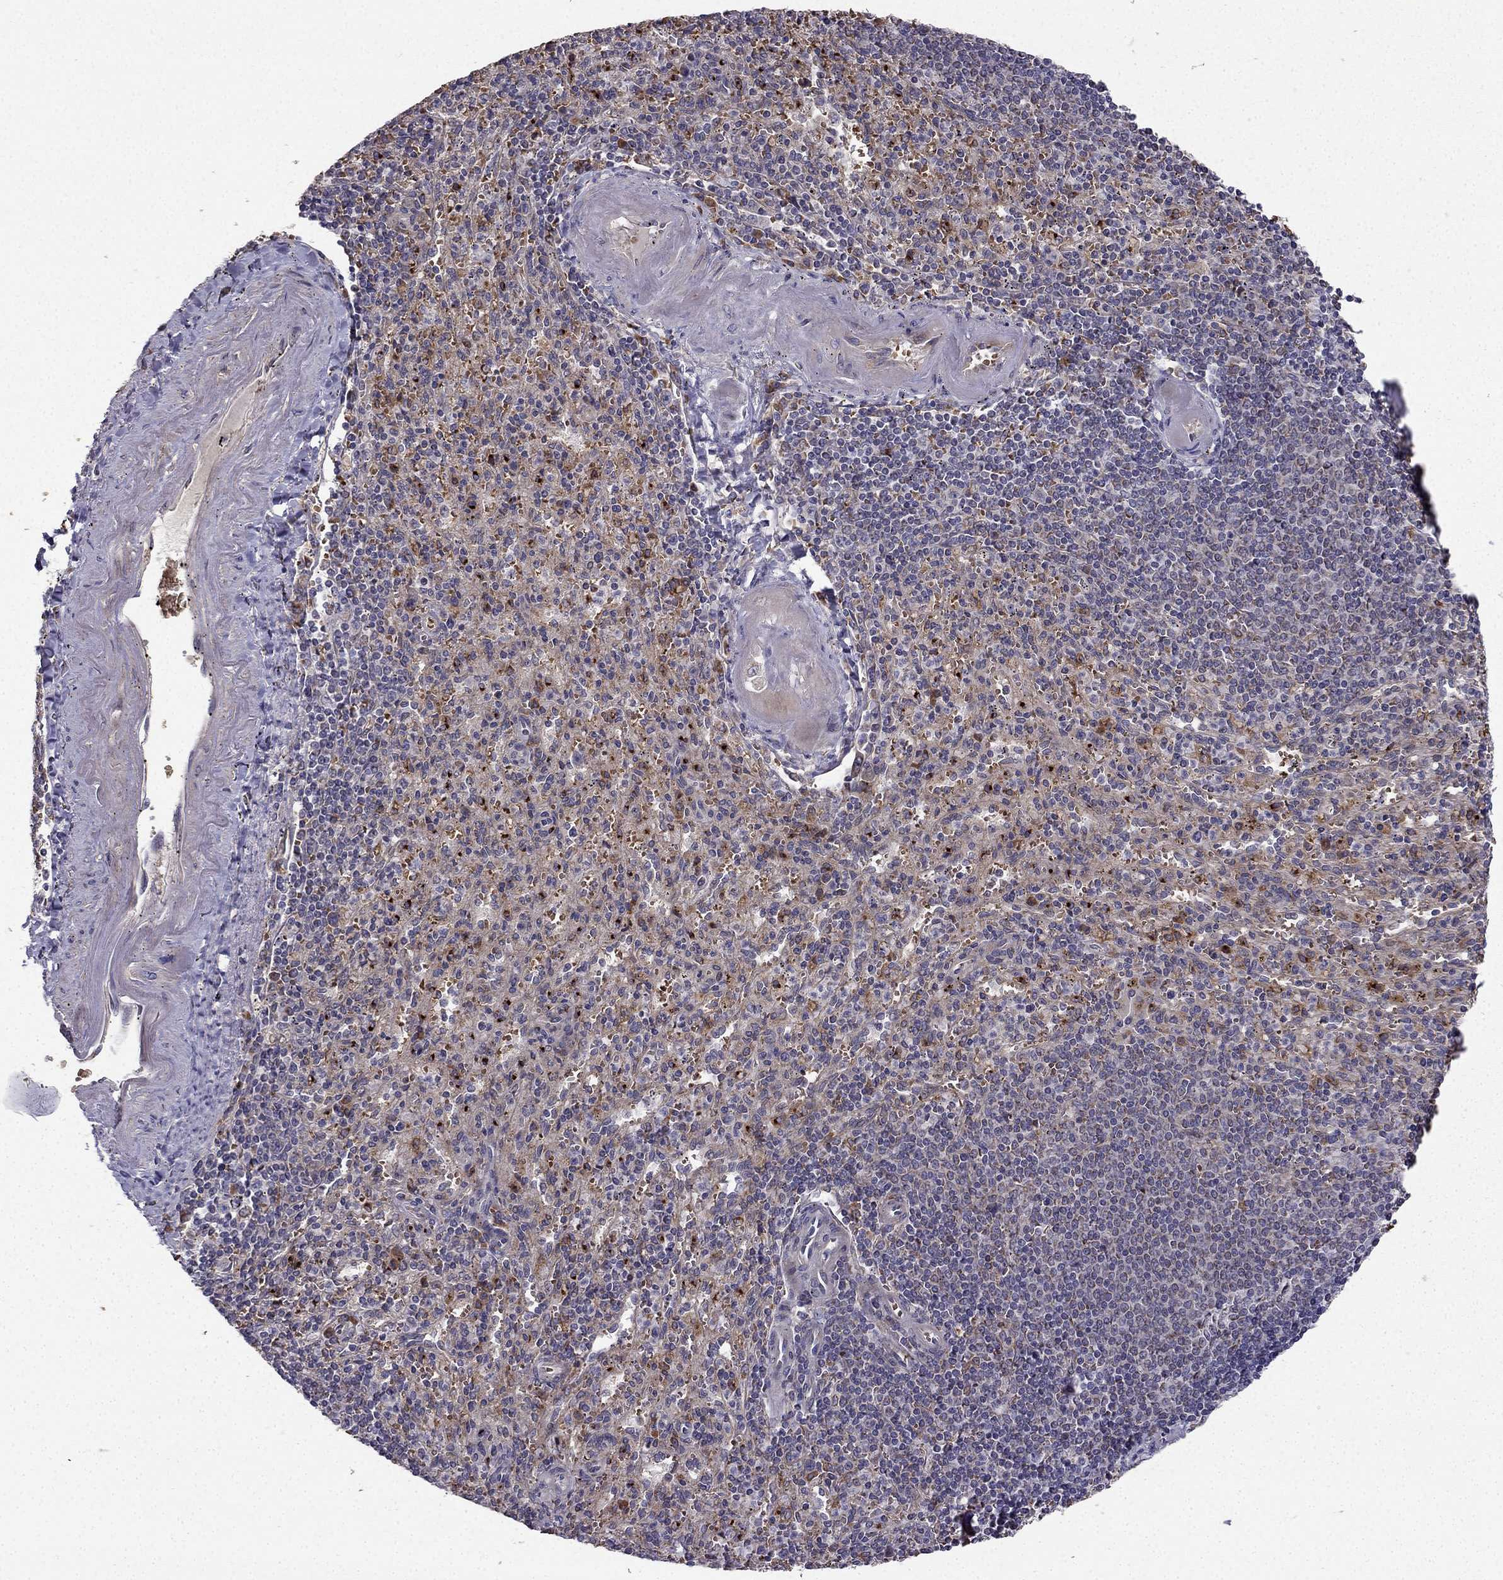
{"staining": {"intensity": "negative", "quantity": "none", "location": "none"}, "tissue": "spleen", "cell_type": "Cells in red pulp", "image_type": "normal", "snomed": [{"axis": "morphology", "description": "Normal tissue, NOS"}, {"axis": "topography", "description": "Spleen"}], "caption": "IHC image of benign spleen stained for a protein (brown), which exhibits no expression in cells in red pulp.", "gene": "B4GALT7", "patient": {"sex": "male", "age": 57}}